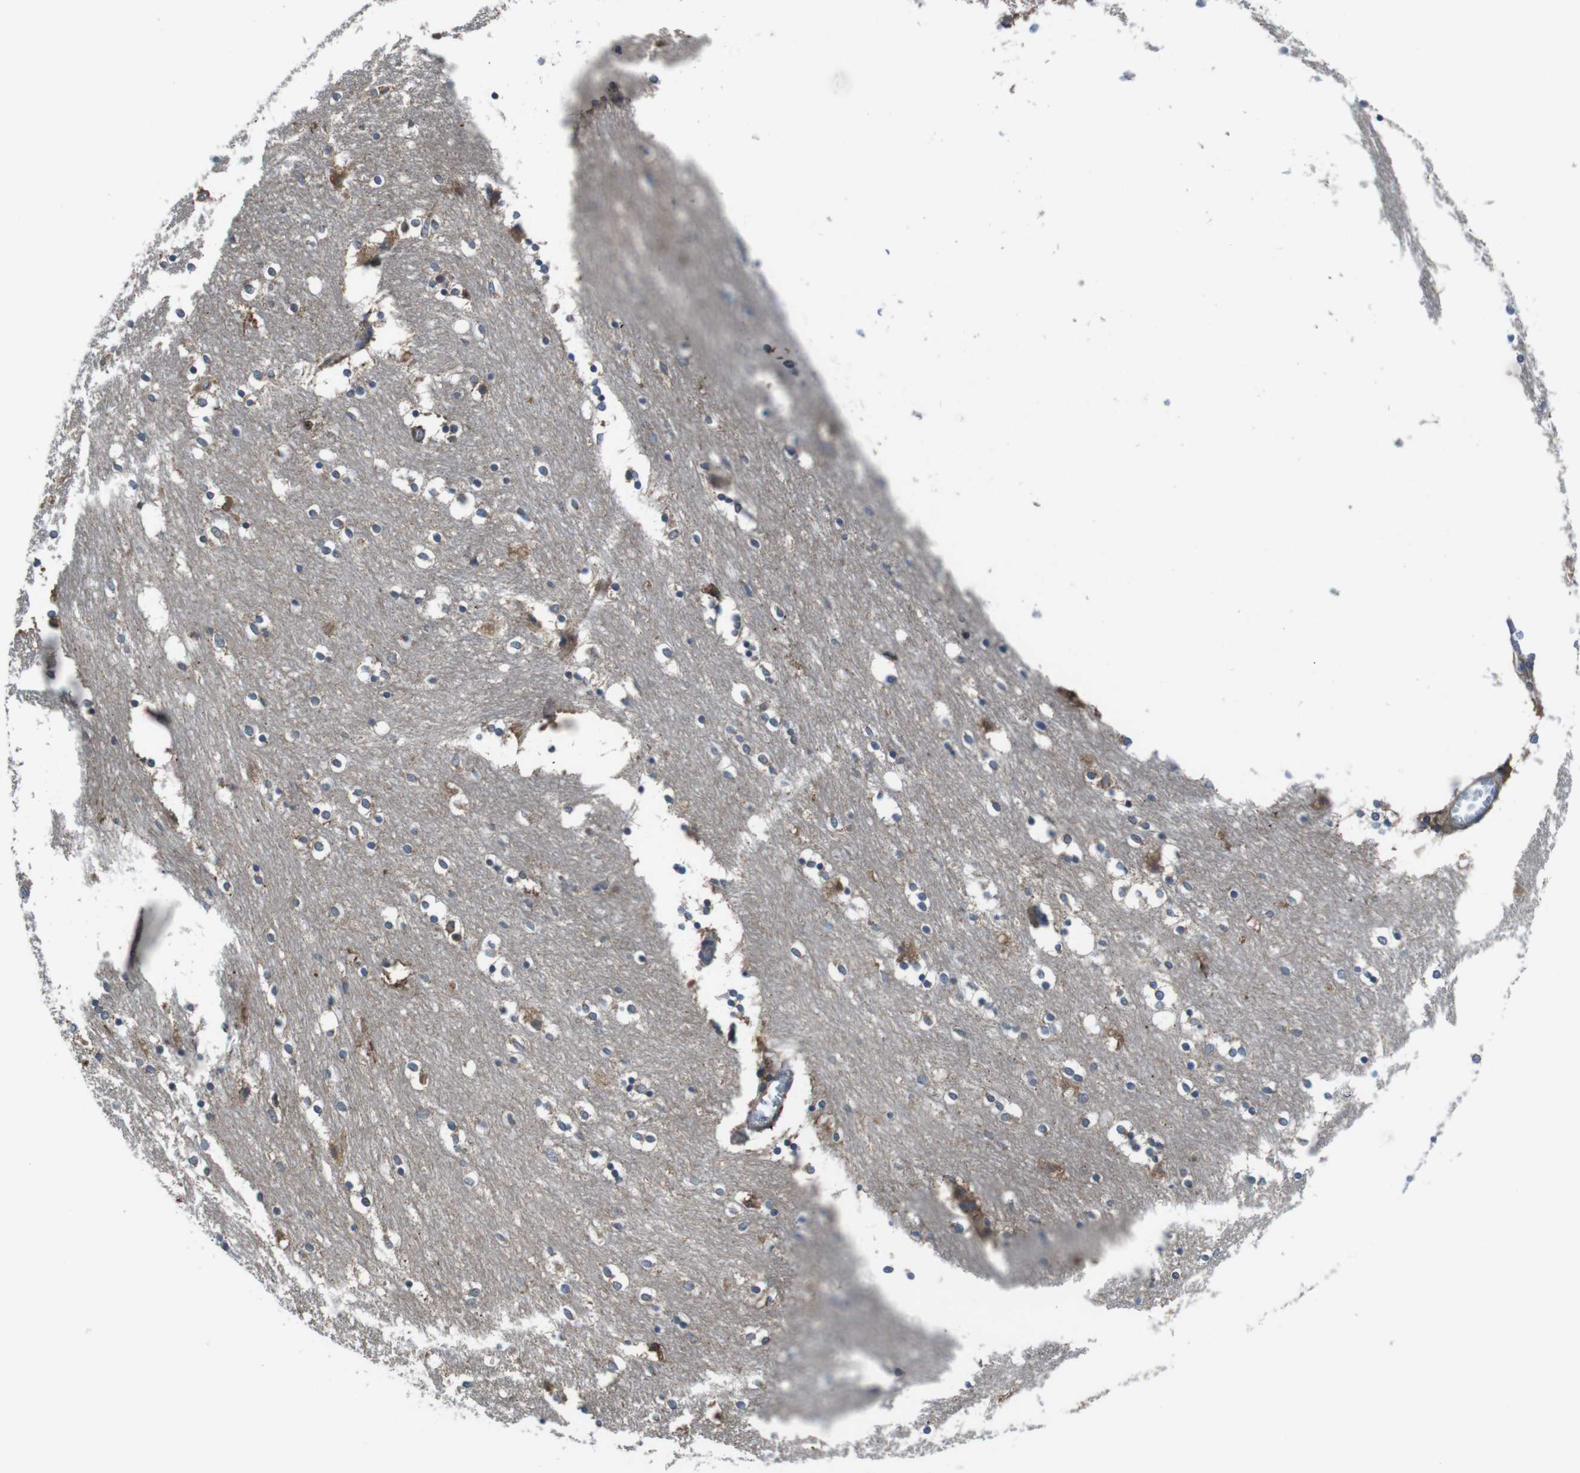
{"staining": {"intensity": "moderate", "quantity": "<25%", "location": "cytoplasmic/membranous"}, "tissue": "caudate", "cell_type": "Glial cells", "image_type": "normal", "snomed": [{"axis": "morphology", "description": "Normal tissue, NOS"}, {"axis": "topography", "description": "Lateral ventricle wall"}], "caption": "Brown immunohistochemical staining in normal human caudate exhibits moderate cytoplasmic/membranous expression in approximately <25% of glial cells.", "gene": "SSR3", "patient": {"sex": "female", "age": 54}}